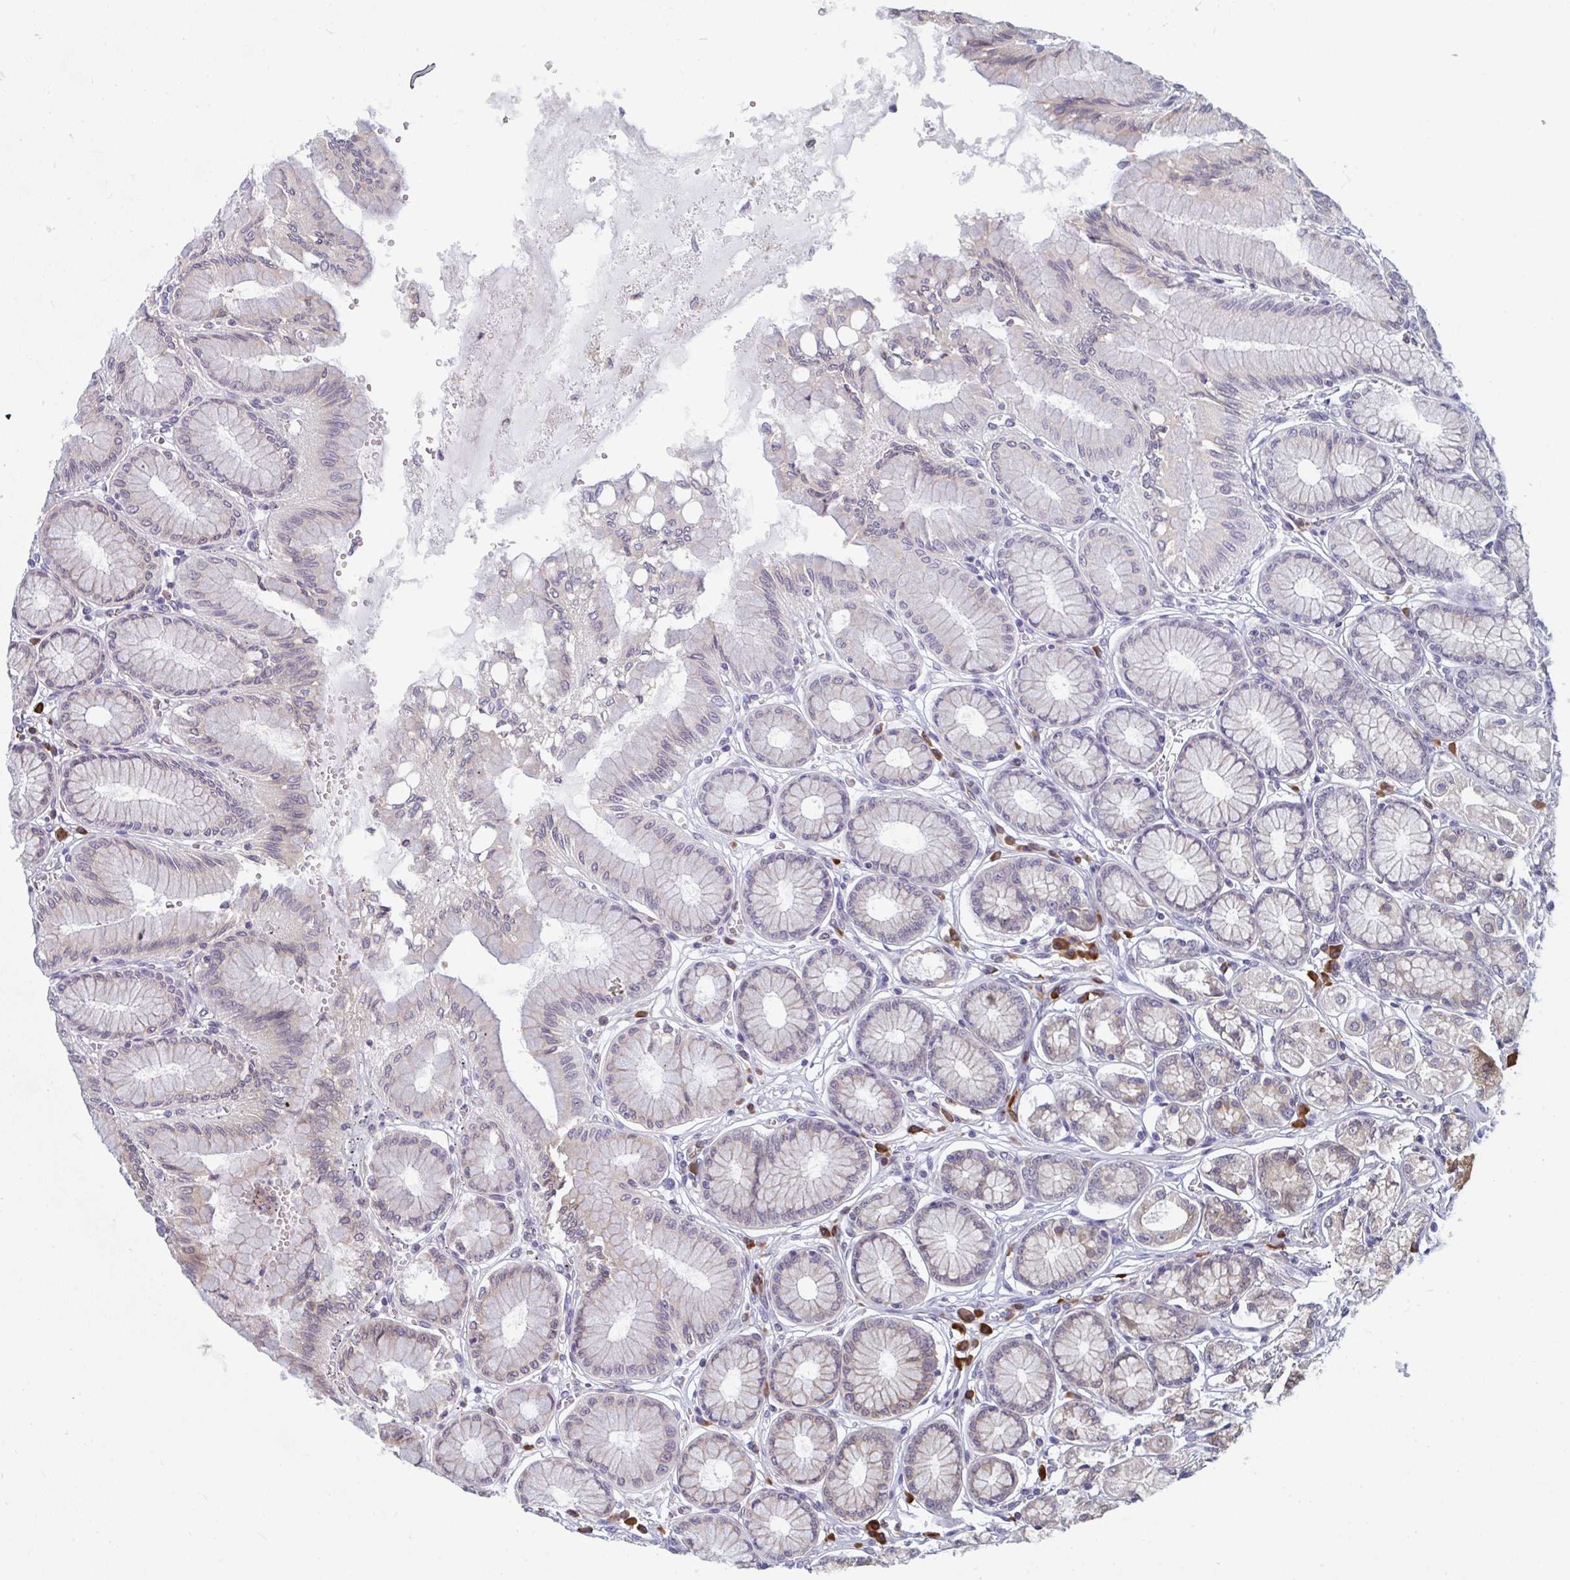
{"staining": {"intensity": "moderate", "quantity": "<25%", "location": "cytoplasmic/membranous"}, "tissue": "stomach", "cell_type": "Glandular cells", "image_type": "normal", "snomed": [{"axis": "morphology", "description": "Normal tissue, NOS"}, {"axis": "topography", "description": "Stomach"}, {"axis": "topography", "description": "Stomach, lower"}], "caption": "Normal stomach displays moderate cytoplasmic/membranous positivity in approximately <25% of glandular cells.", "gene": "LYSMD4", "patient": {"sex": "male", "age": 76}}